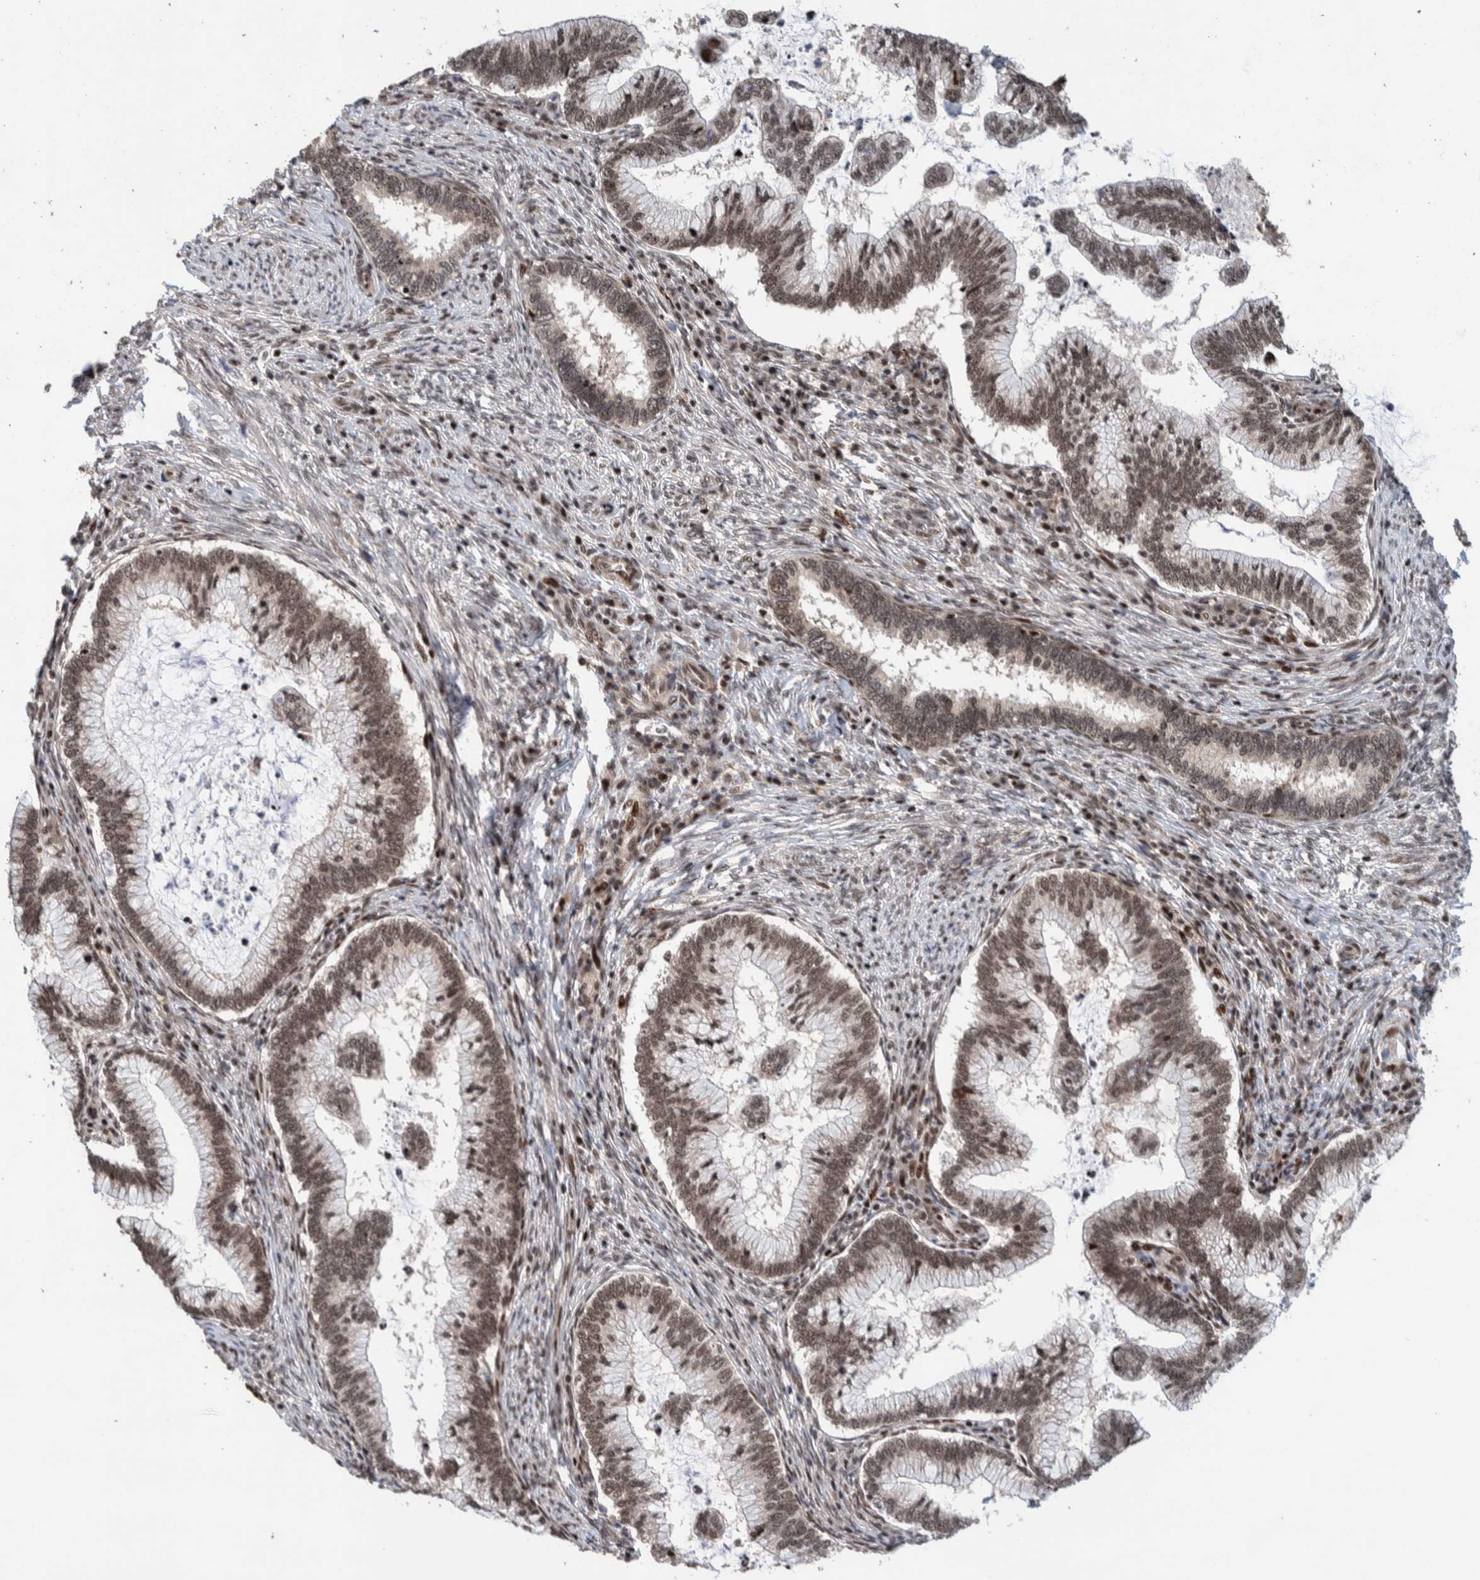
{"staining": {"intensity": "moderate", "quantity": "25%-75%", "location": "nuclear"}, "tissue": "cervical cancer", "cell_type": "Tumor cells", "image_type": "cancer", "snomed": [{"axis": "morphology", "description": "Adenocarcinoma, NOS"}, {"axis": "topography", "description": "Cervix"}], "caption": "Immunohistochemical staining of human cervical cancer (adenocarcinoma) shows medium levels of moderate nuclear staining in about 25%-75% of tumor cells. The staining is performed using DAB (3,3'-diaminobenzidine) brown chromogen to label protein expression. The nuclei are counter-stained blue using hematoxylin.", "gene": "CHD4", "patient": {"sex": "female", "age": 36}}